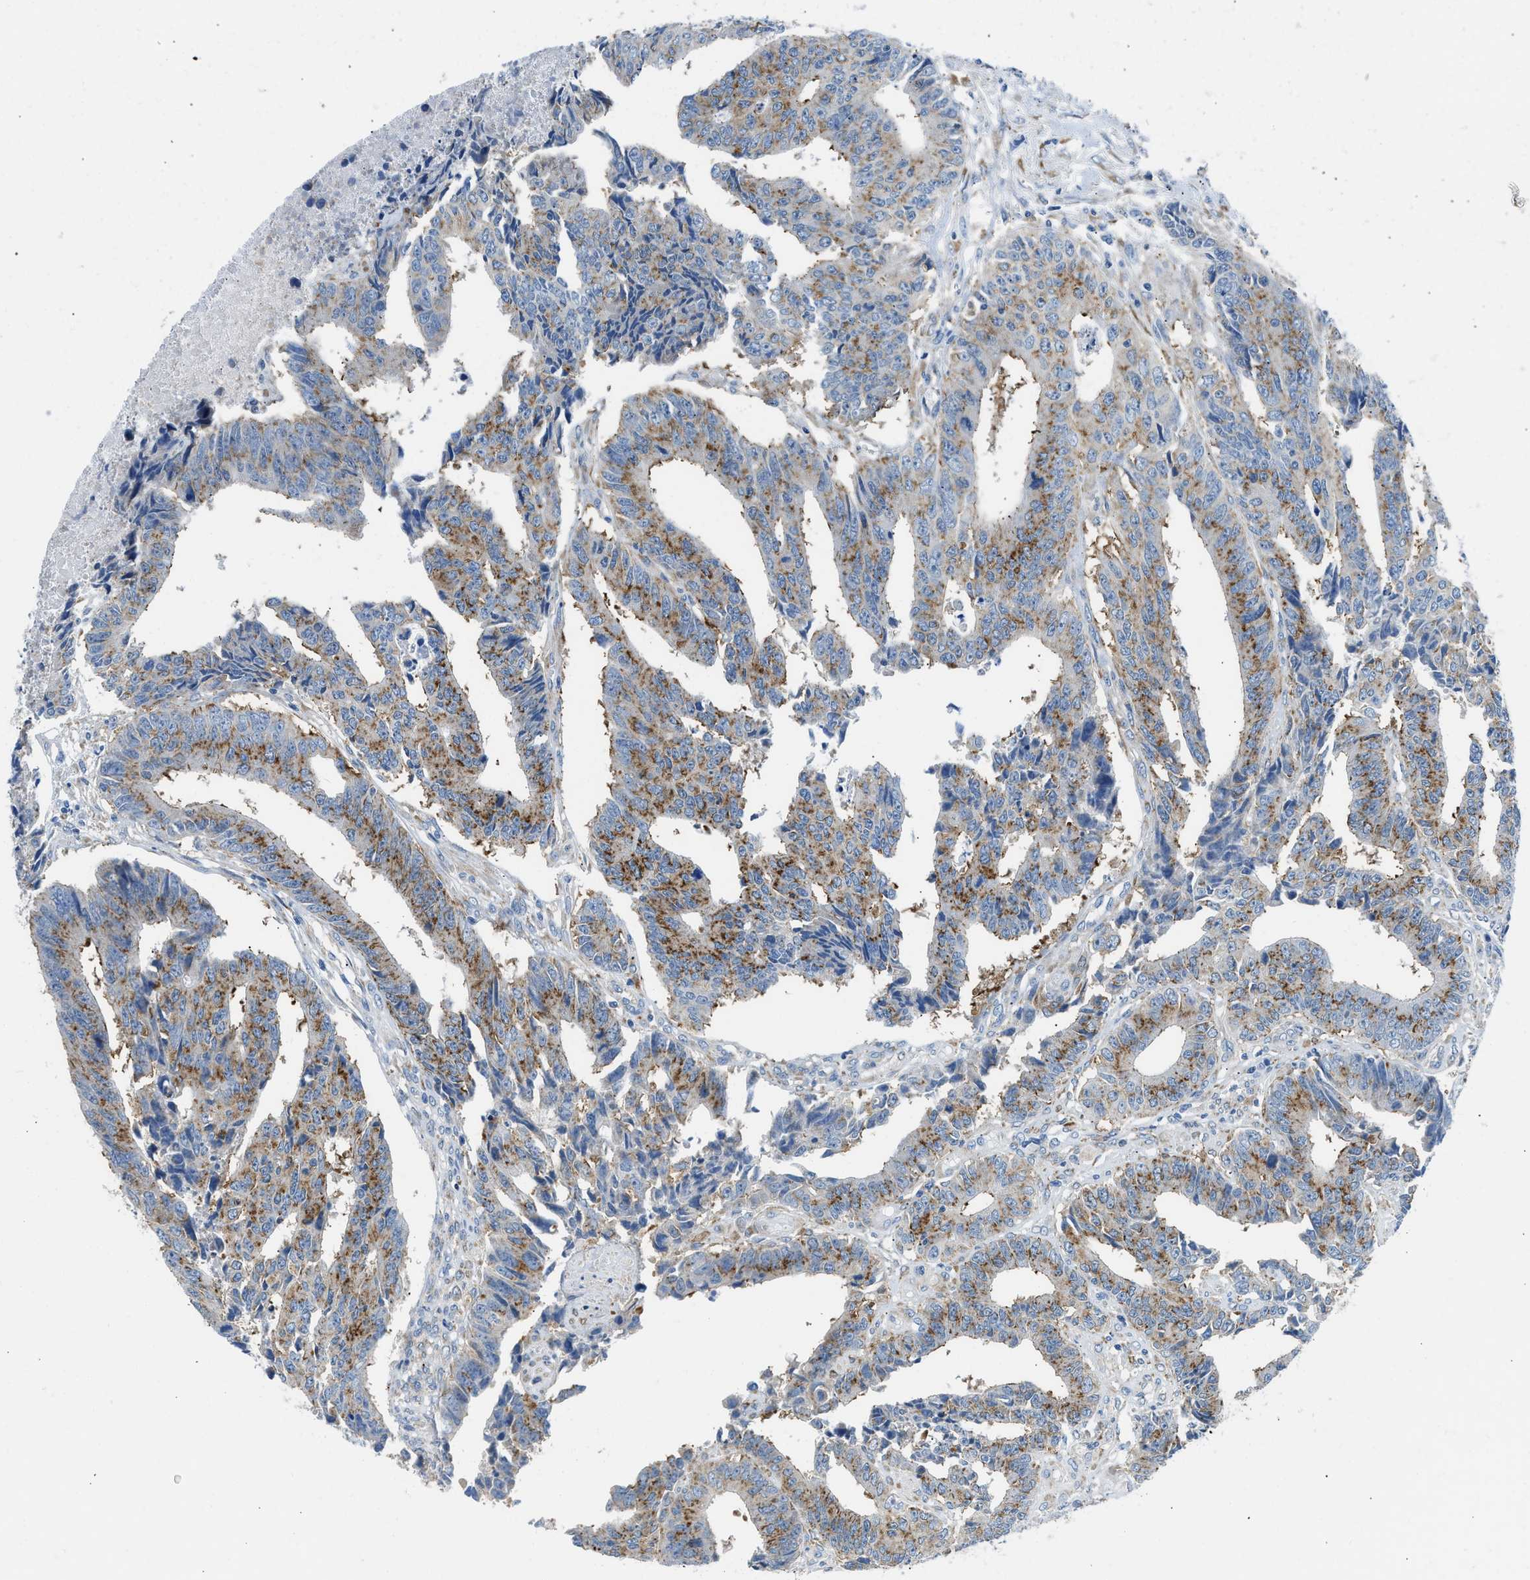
{"staining": {"intensity": "moderate", "quantity": "25%-75%", "location": "cytoplasmic/membranous"}, "tissue": "colorectal cancer", "cell_type": "Tumor cells", "image_type": "cancer", "snomed": [{"axis": "morphology", "description": "Adenocarcinoma, NOS"}, {"axis": "topography", "description": "Rectum"}], "caption": "Colorectal cancer stained with a brown dye displays moderate cytoplasmic/membranous positive expression in about 25%-75% of tumor cells.", "gene": "BNC2", "patient": {"sex": "male", "age": 84}}